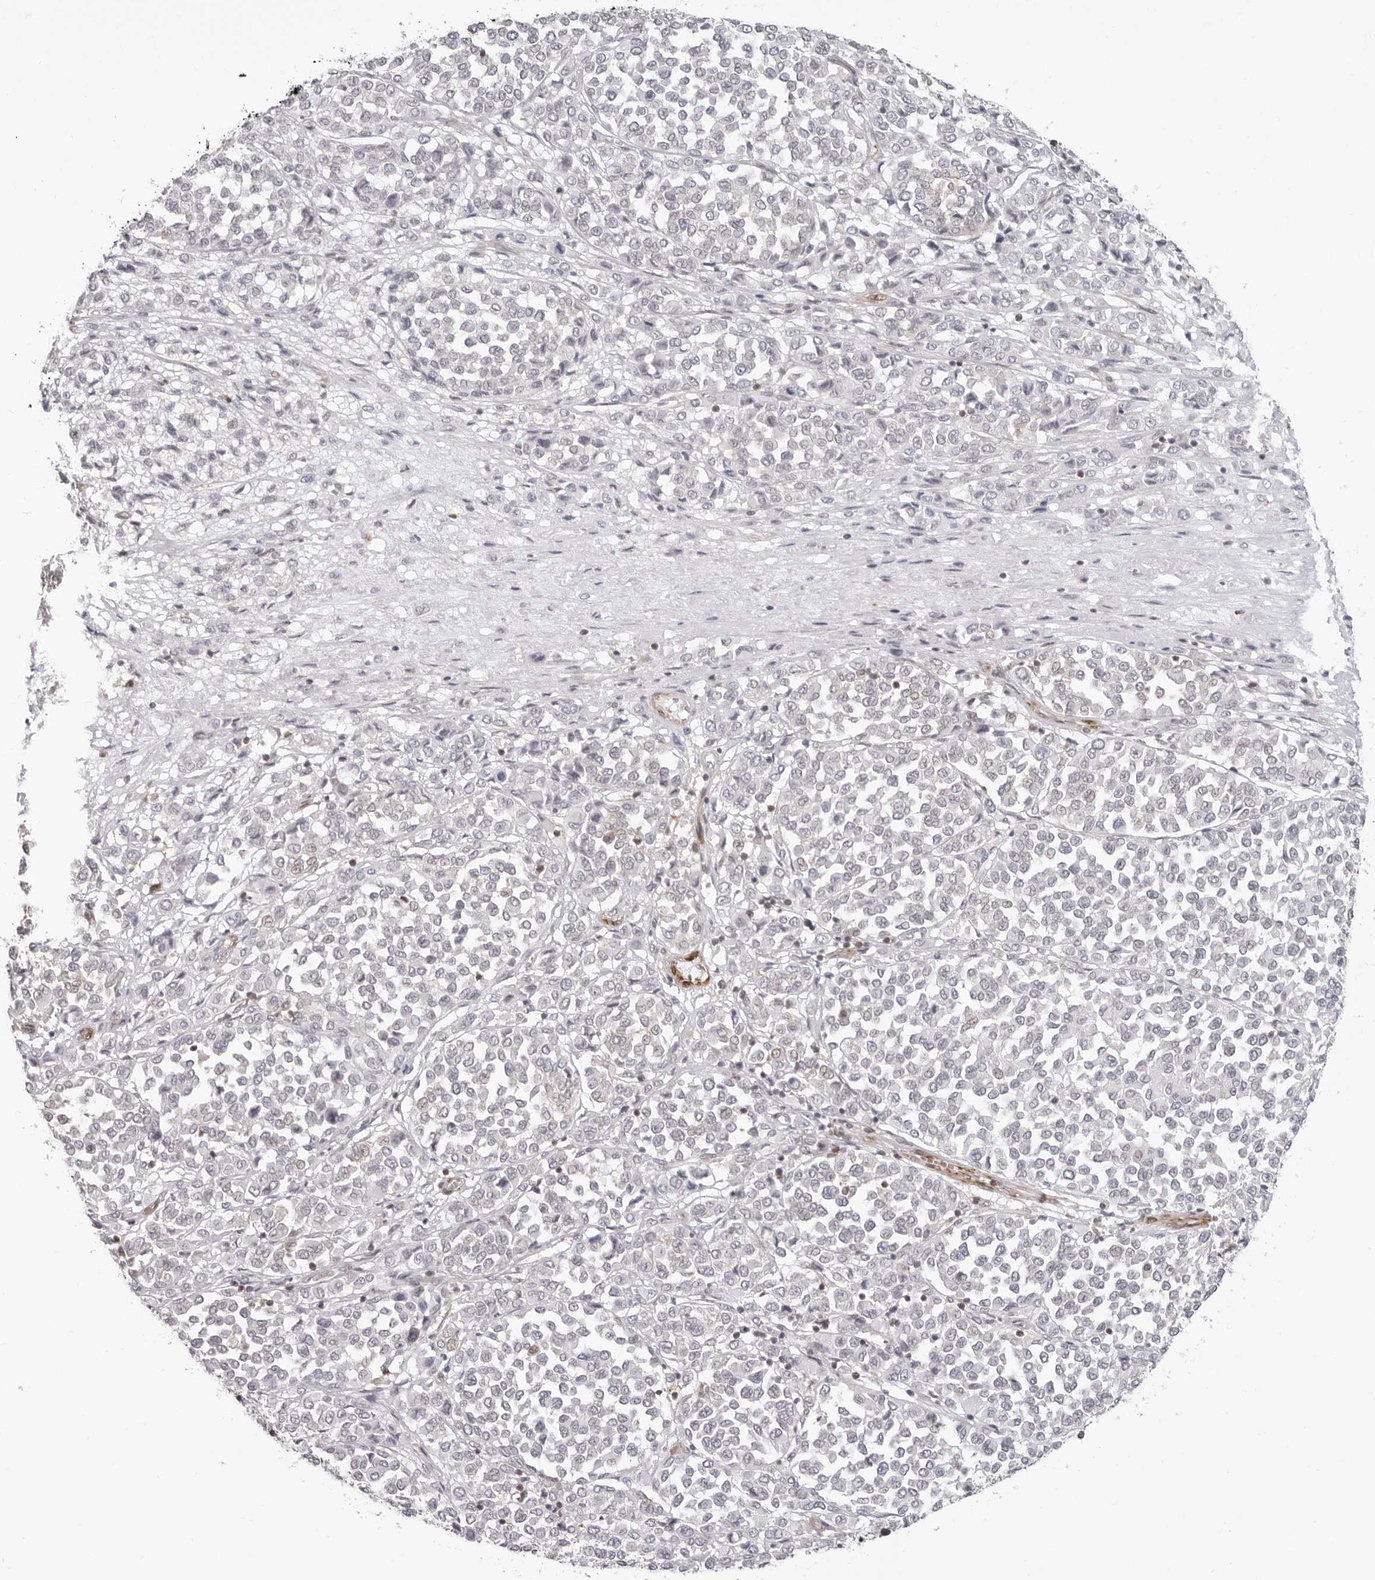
{"staining": {"intensity": "negative", "quantity": "none", "location": "none"}, "tissue": "melanoma", "cell_type": "Tumor cells", "image_type": "cancer", "snomed": [{"axis": "morphology", "description": "Malignant melanoma, Metastatic site"}, {"axis": "topography", "description": "Pancreas"}], "caption": "Immunohistochemical staining of malignant melanoma (metastatic site) shows no significant positivity in tumor cells.", "gene": "UNK", "patient": {"sex": "female", "age": 30}}